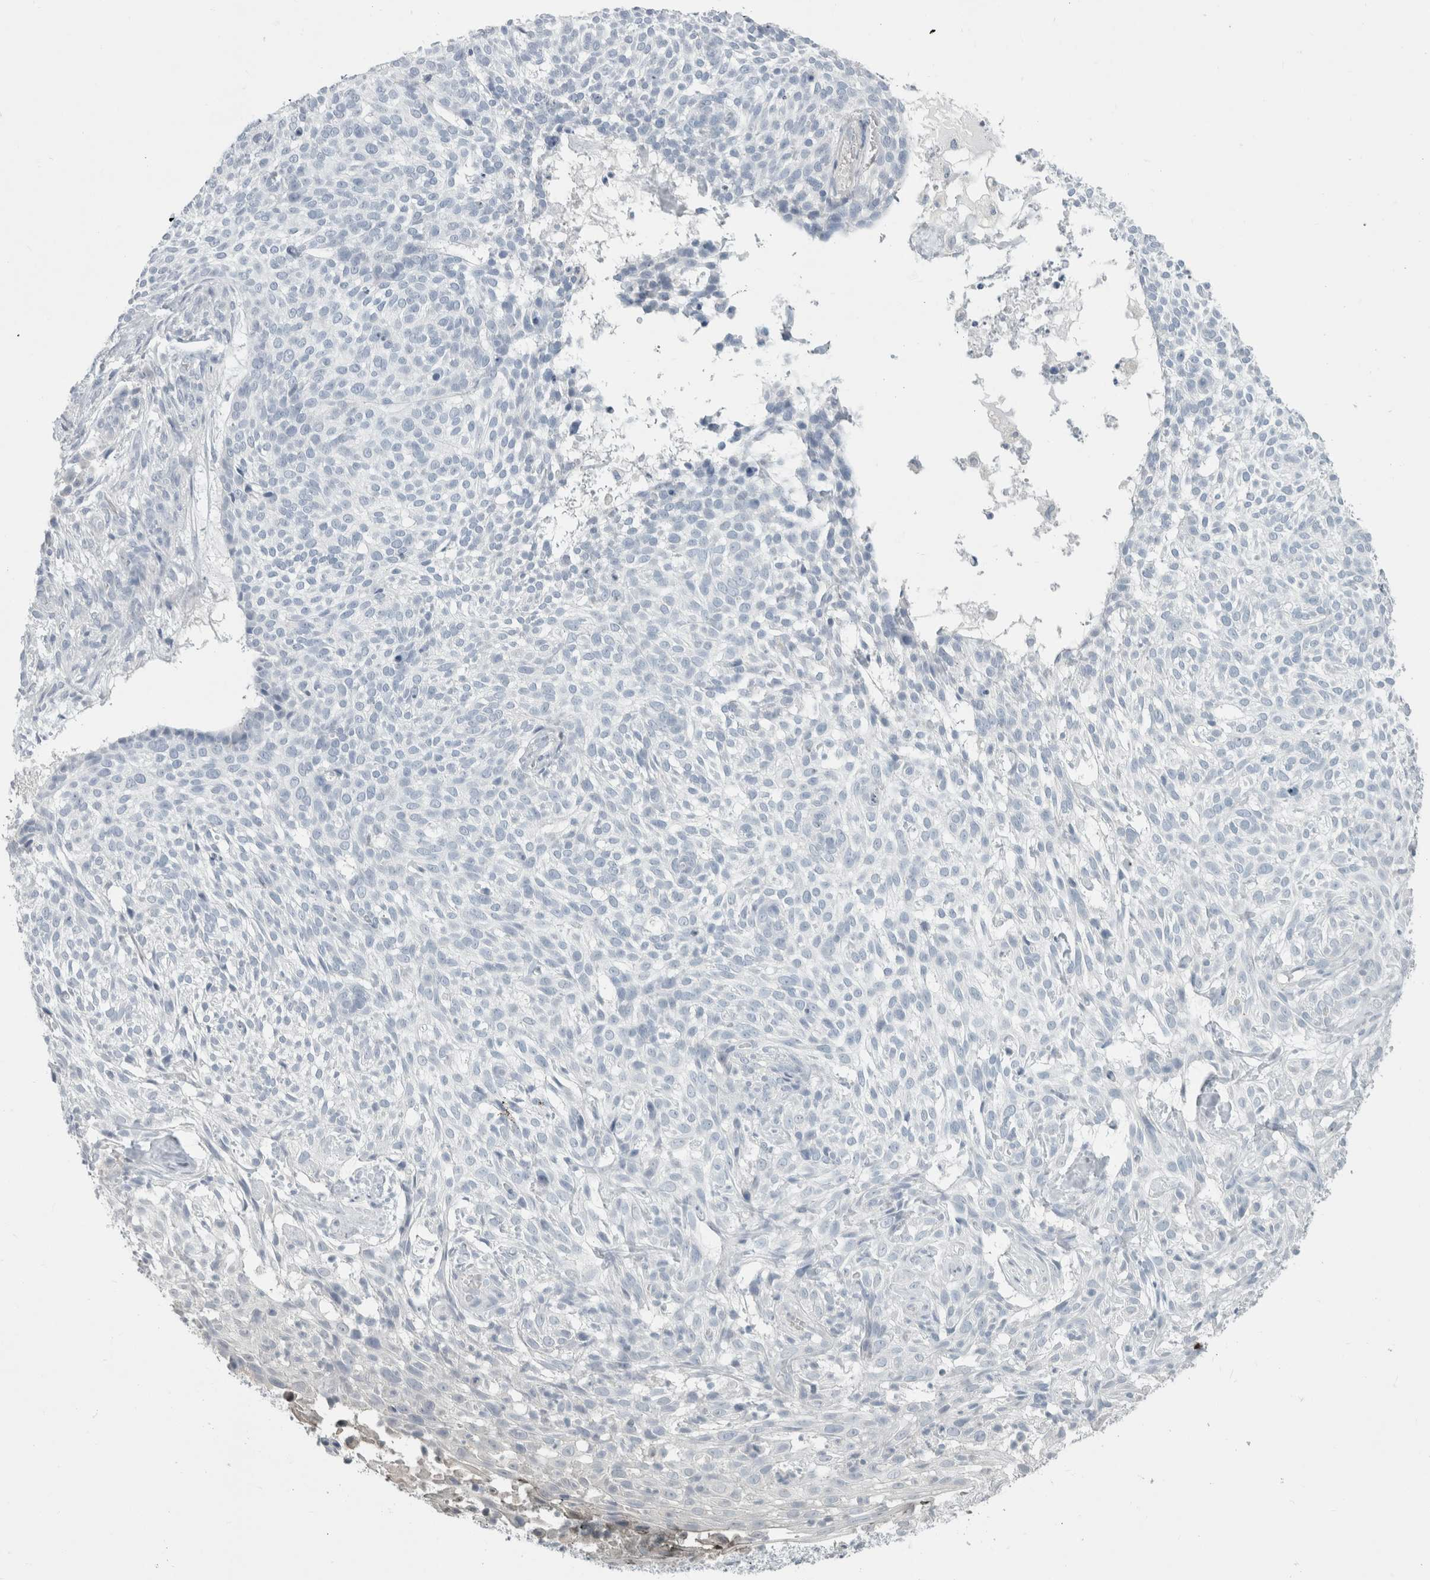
{"staining": {"intensity": "negative", "quantity": "none", "location": "none"}, "tissue": "skin cancer", "cell_type": "Tumor cells", "image_type": "cancer", "snomed": [{"axis": "morphology", "description": "Basal cell carcinoma"}, {"axis": "topography", "description": "Skin"}], "caption": "Immunohistochemistry (IHC) photomicrograph of neoplastic tissue: human basal cell carcinoma (skin) stained with DAB displays no significant protein expression in tumor cells.", "gene": "SLC6A1", "patient": {"sex": "female", "age": 64}}